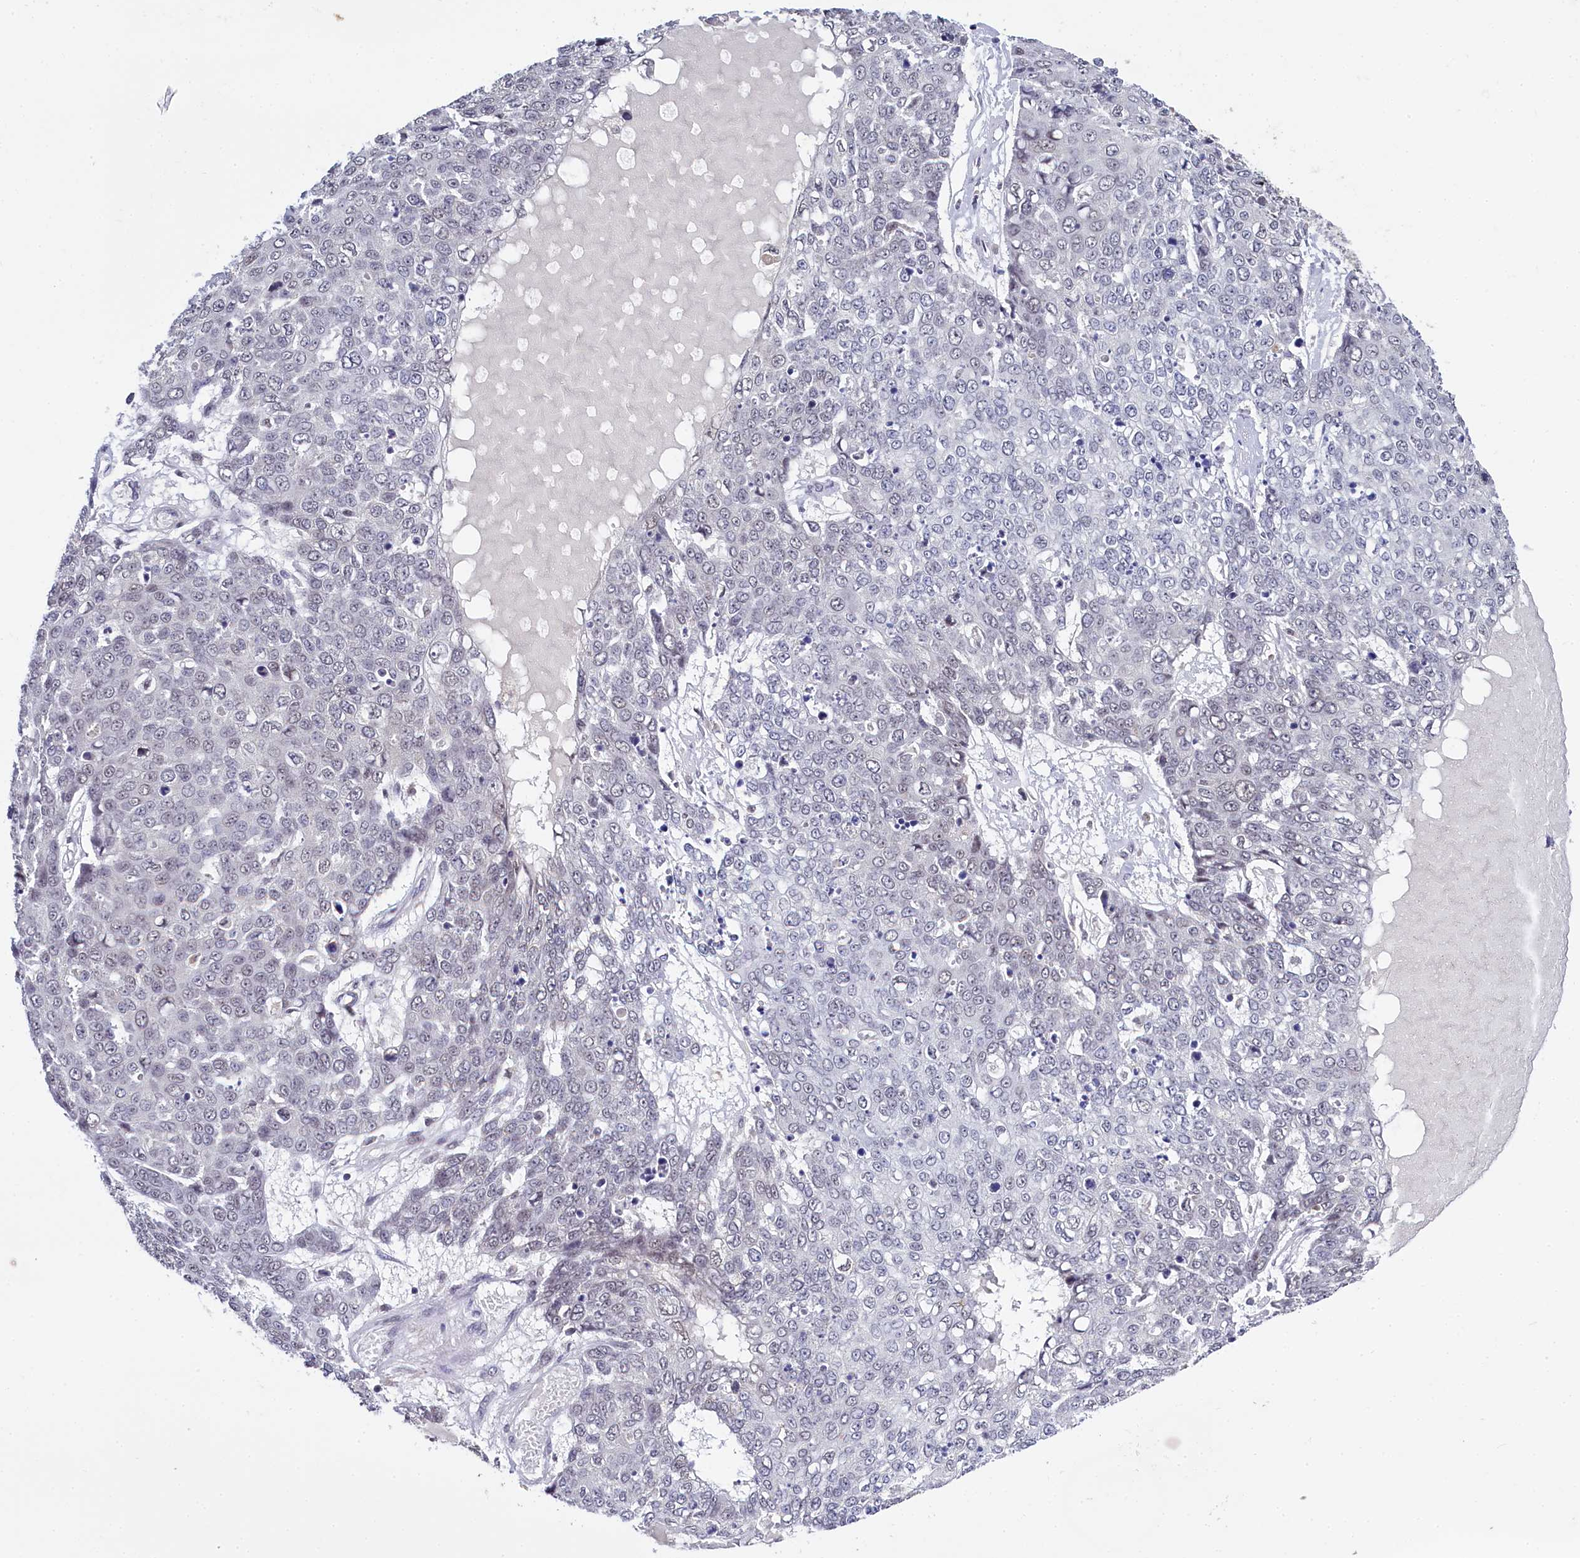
{"staining": {"intensity": "negative", "quantity": "none", "location": "none"}, "tissue": "skin cancer", "cell_type": "Tumor cells", "image_type": "cancer", "snomed": [{"axis": "morphology", "description": "Squamous cell carcinoma, NOS"}, {"axis": "topography", "description": "Skin"}], "caption": "Immunohistochemistry photomicrograph of human squamous cell carcinoma (skin) stained for a protein (brown), which exhibits no staining in tumor cells.", "gene": "PPHLN1", "patient": {"sex": "female", "age": 44}}